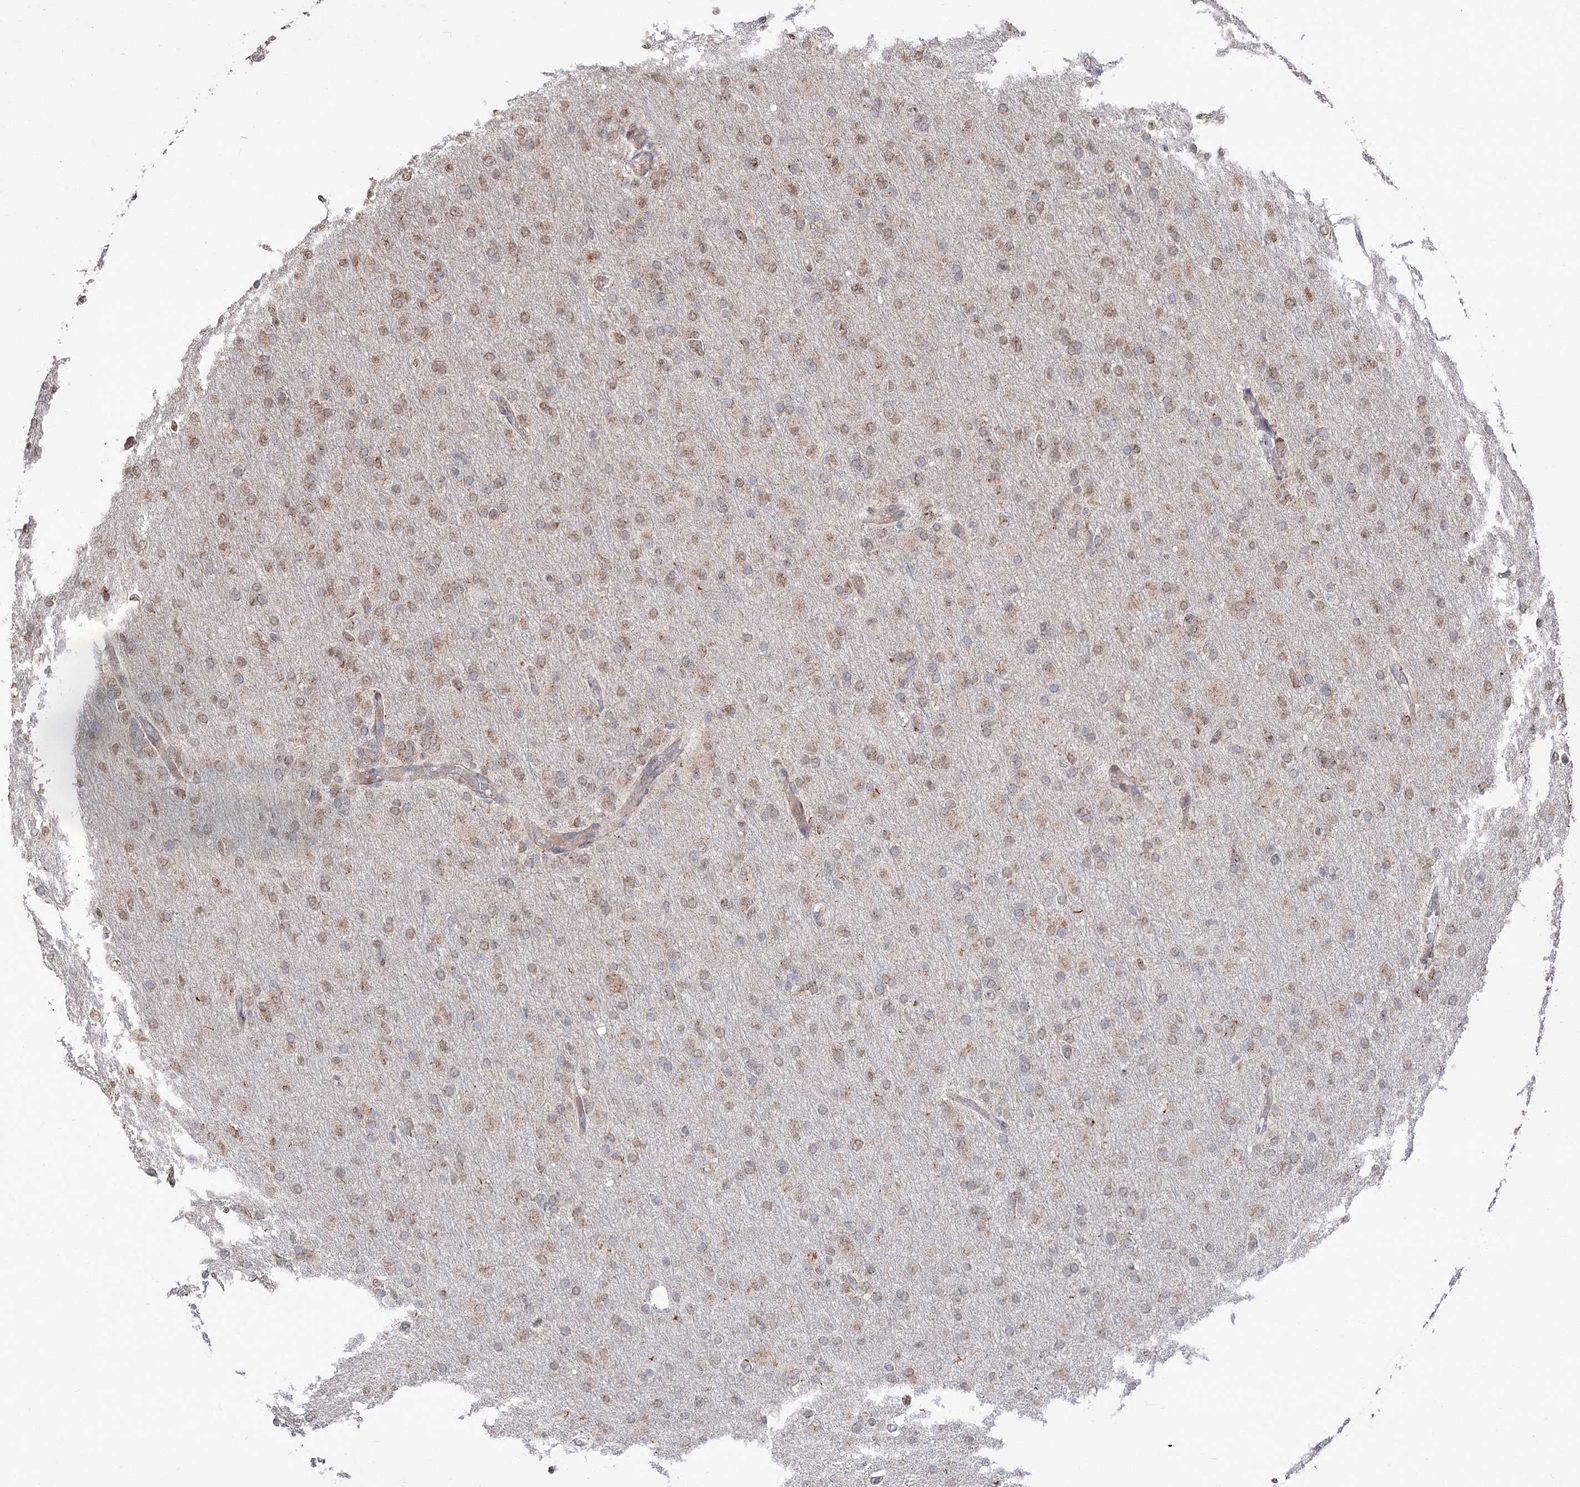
{"staining": {"intensity": "weak", "quantity": ">75%", "location": "cytoplasmic/membranous"}, "tissue": "glioma", "cell_type": "Tumor cells", "image_type": "cancer", "snomed": [{"axis": "morphology", "description": "Glioma, malignant, High grade"}, {"axis": "topography", "description": "Cerebral cortex"}], "caption": "Weak cytoplasmic/membranous protein staining is identified in approximately >75% of tumor cells in malignant high-grade glioma.", "gene": "ZSCAN23", "patient": {"sex": "female", "age": 36}}